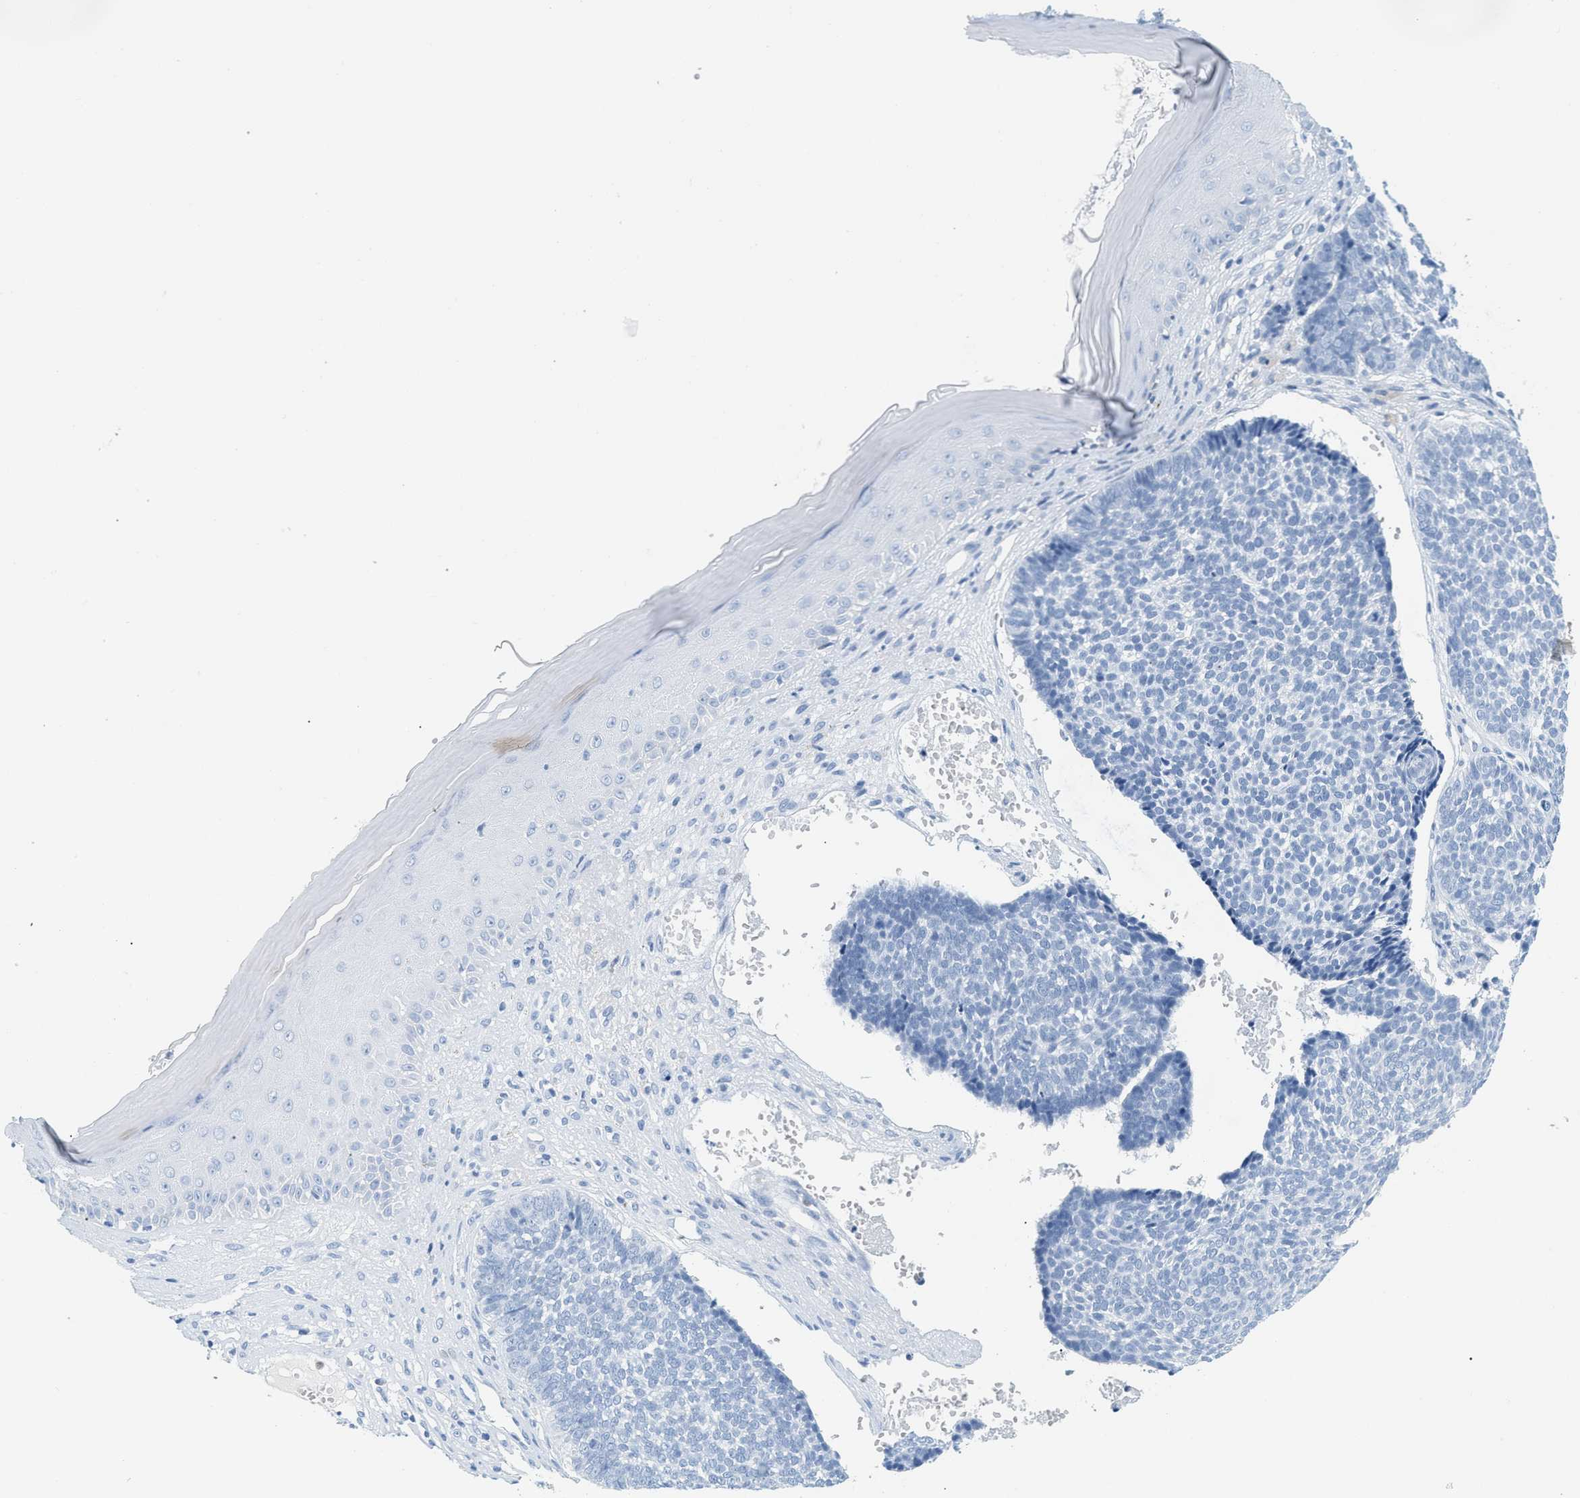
{"staining": {"intensity": "negative", "quantity": "none", "location": "none"}, "tissue": "skin cancer", "cell_type": "Tumor cells", "image_type": "cancer", "snomed": [{"axis": "morphology", "description": "Basal cell carcinoma"}, {"axis": "topography", "description": "Skin"}], "caption": "The IHC micrograph has no significant expression in tumor cells of skin basal cell carcinoma tissue.", "gene": "LCN2", "patient": {"sex": "male", "age": 84}}